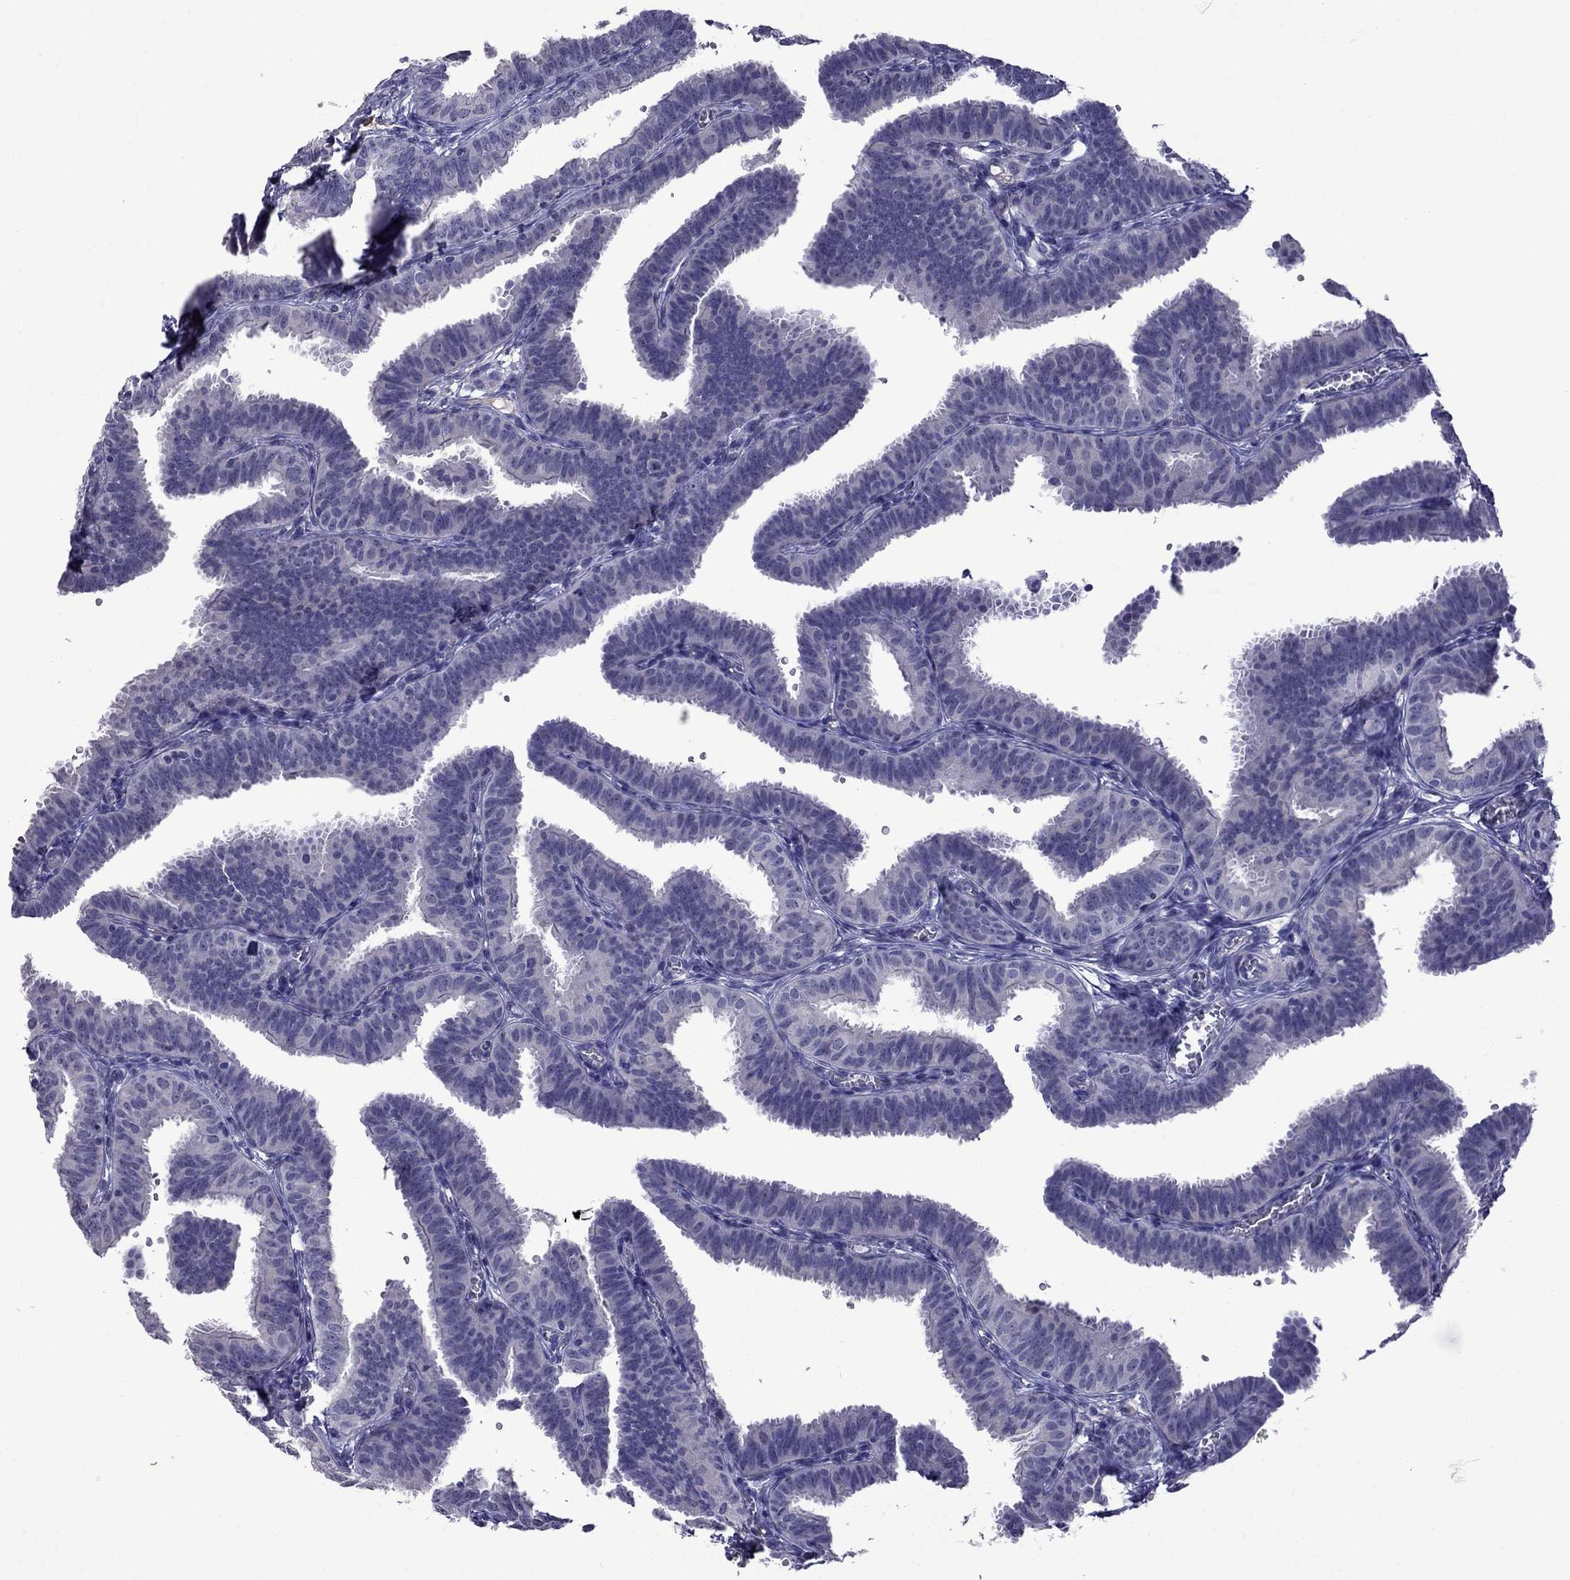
{"staining": {"intensity": "negative", "quantity": "none", "location": "none"}, "tissue": "fallopian tube", "cell_type": "Glandular cells", "image_type": "normal", "snomed": [{"axis": "morphology", "description": "Normal tissue, NOS"}, {"axis": "topography", "description": "Fallopian tube"}], "caption": "This photomicrograph is of unremarkable fallopian tube stained with IHC to label a protein in brown with the nuclei are counter-stained blue. There is no expression in glandular cells. Nuclei are stained in blue.", "gene": "STAR", "patient": {"sex": "female", "age": 25}}